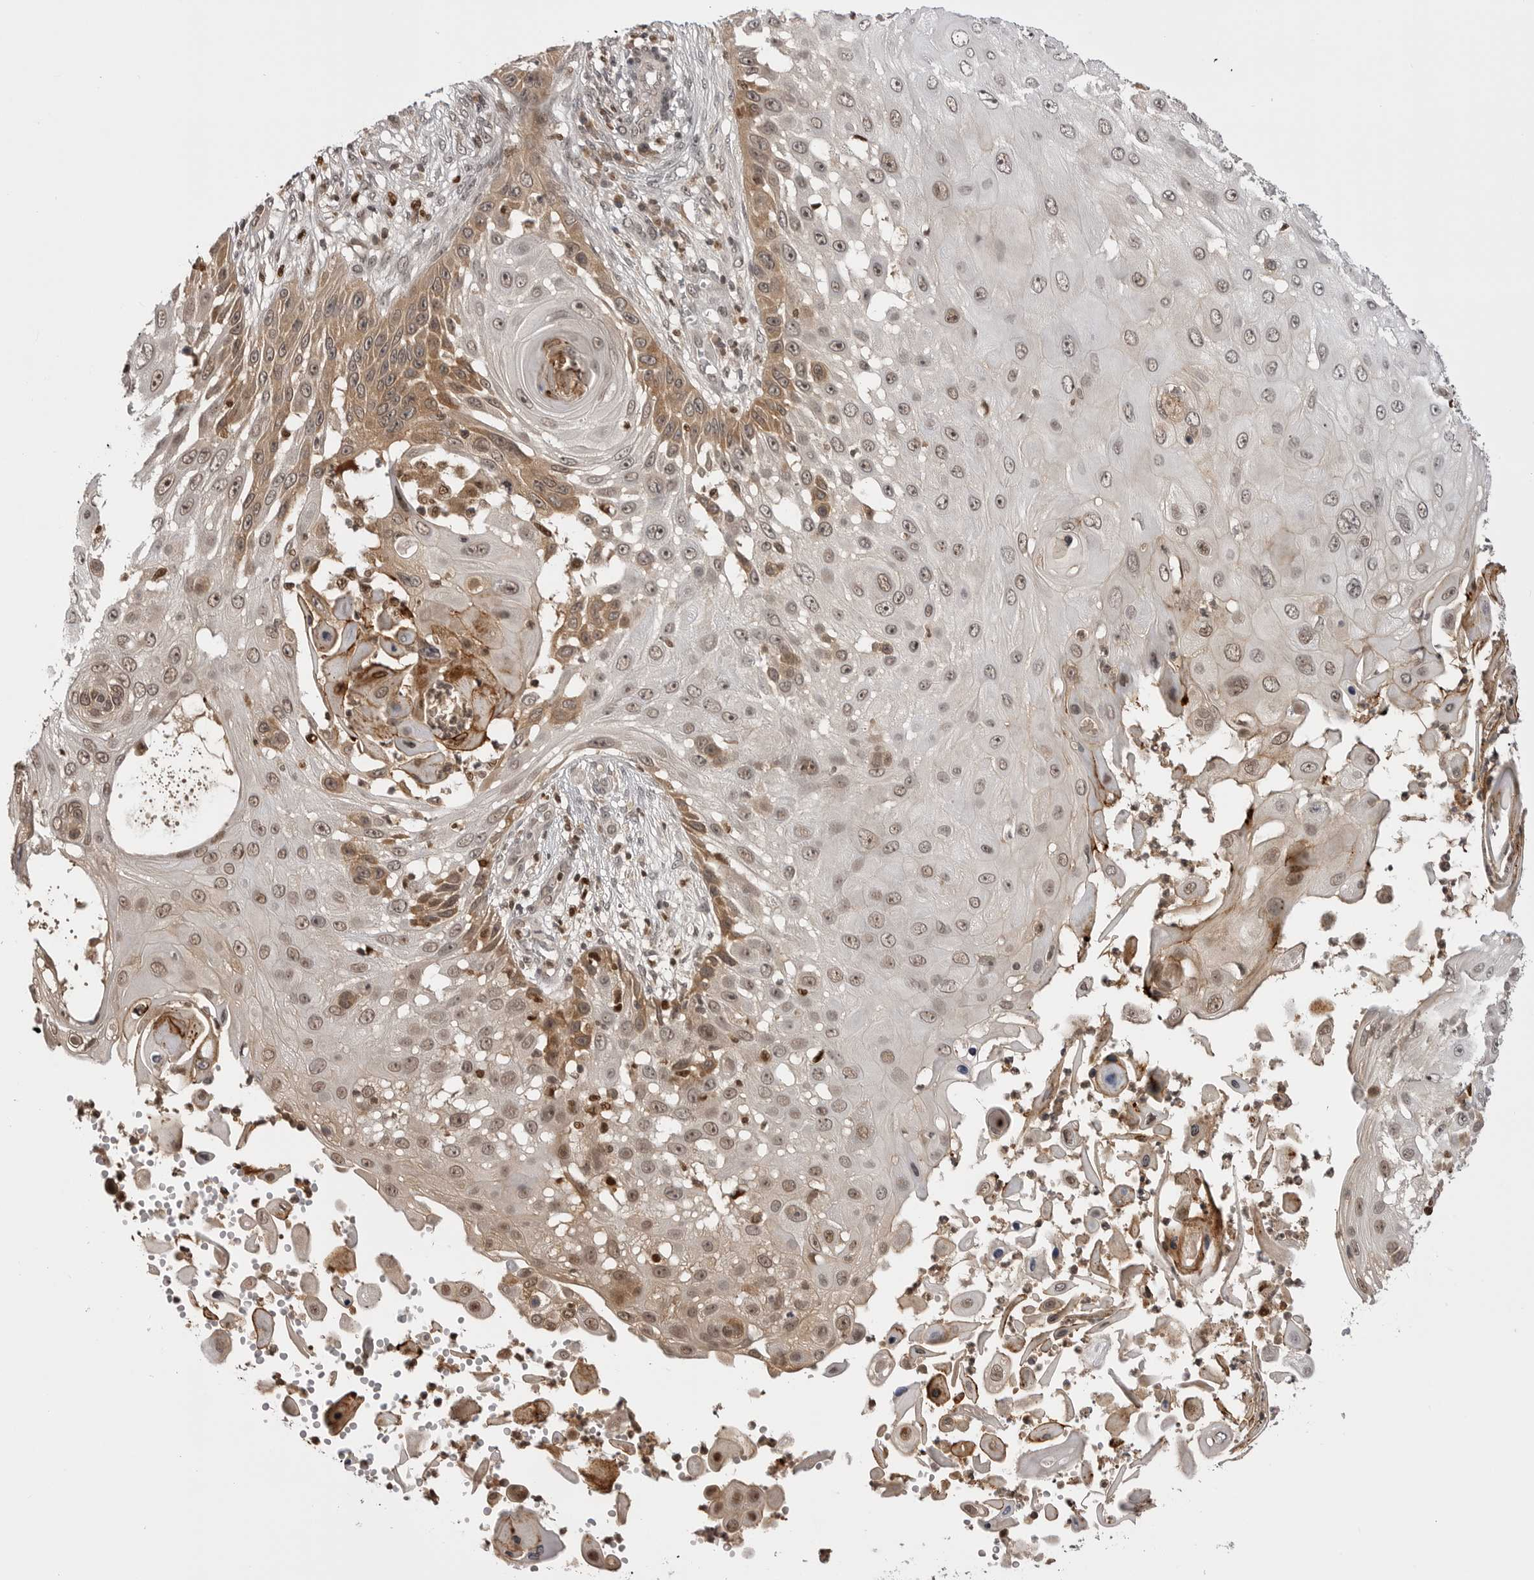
{"staining": {"intensity": "moderate", "quantity": "25%-75%", "location": "cytoplasmic/membranous,nuclear"}, "tissue": "skin cancer", "cell_type": "Tumor cells", "image_type": "cancer", "snomed": [{"axis": "morphology", "description": "Squamous cell carcinoma, NOS"}, {"axis": "topography", "description": "Skin"}], "caption": "There is medium levels of moderate cytoplasmic/membranous and nuclear positivity in tumor cells of skin cancer, as demonstrated by immunohistochemical staining (brown color).", "gene": "PTK2B", "patient": {"sex": "female", "age": 44}}